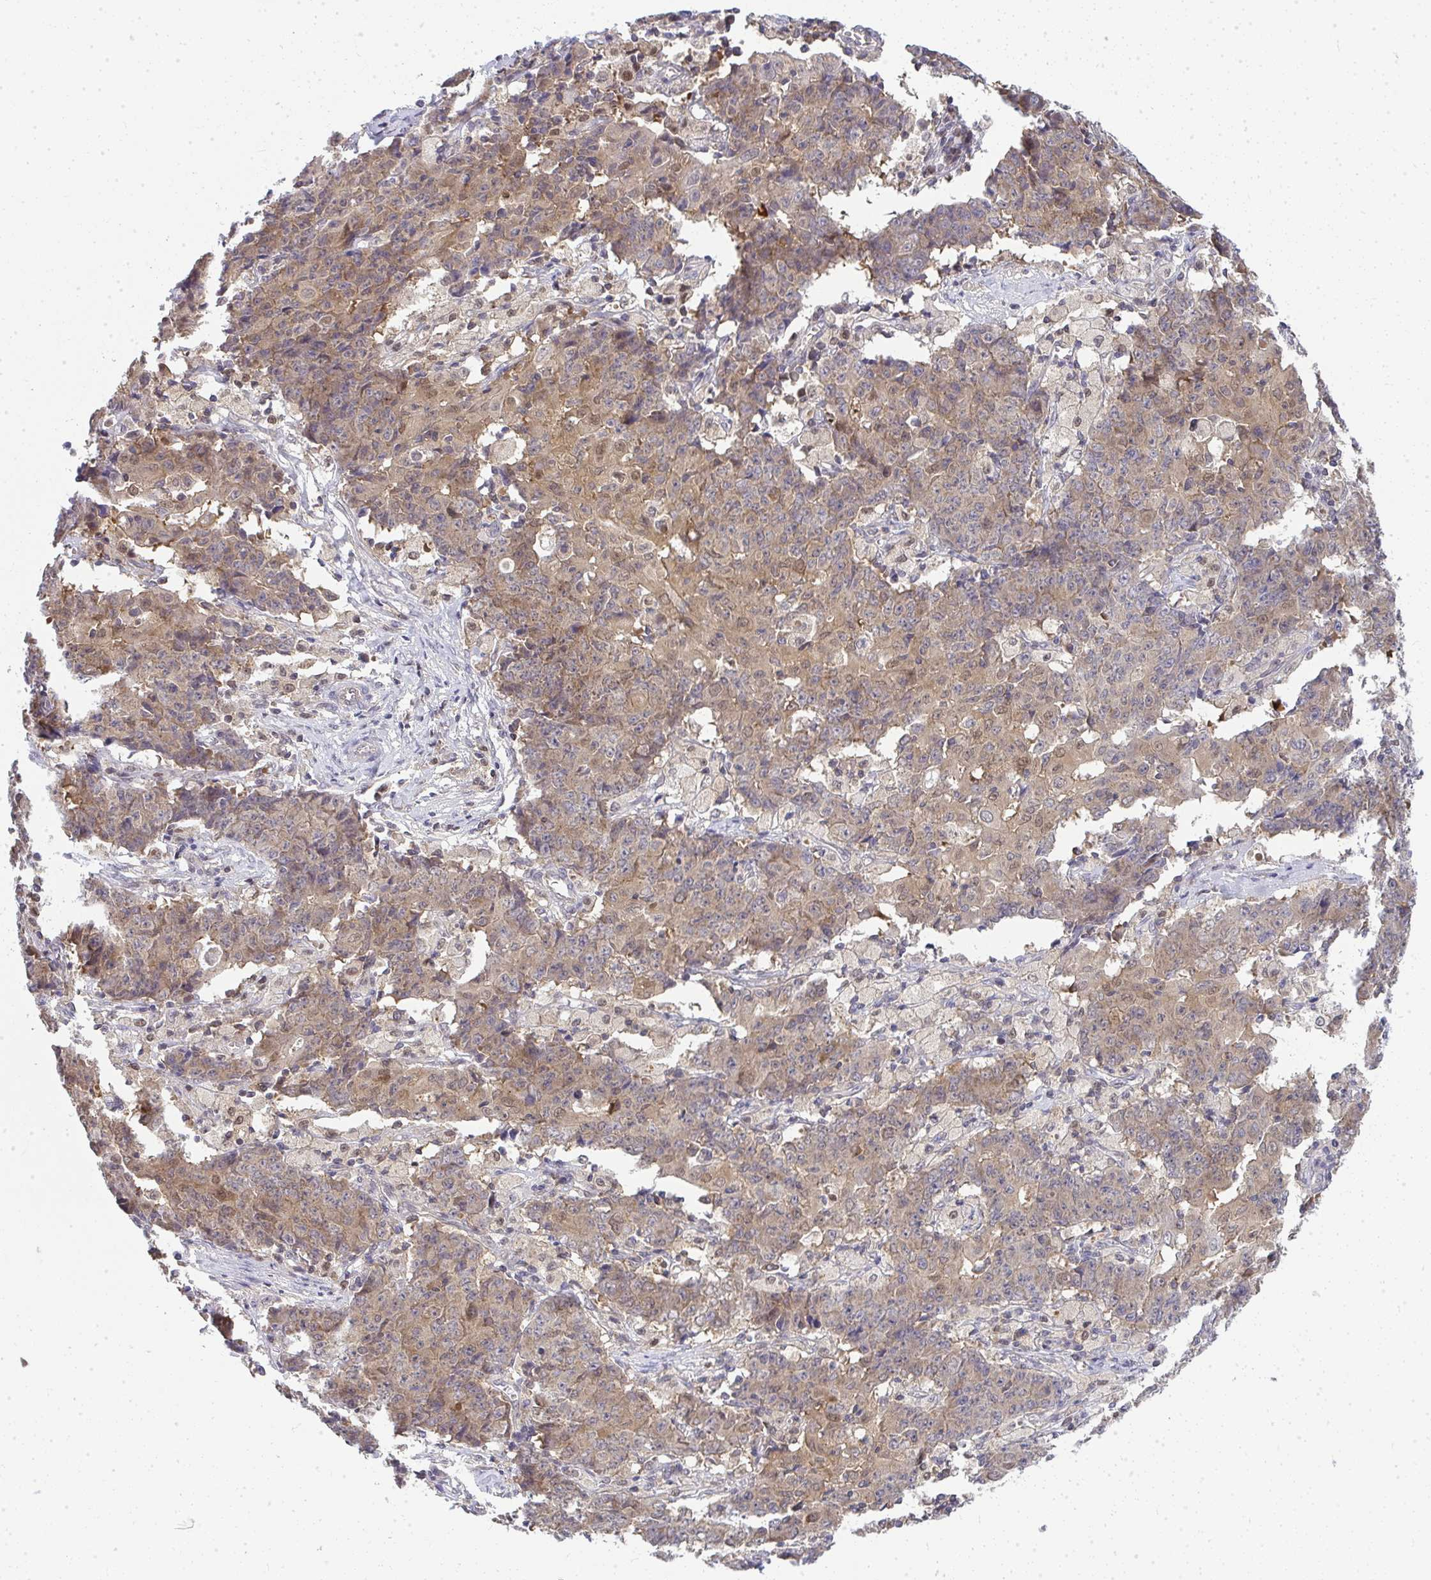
{"staining": {"intensity": "moderate", "quantity": ">75%", "location": "cytoplasmic/membranous"}, "tissue": "ovarian cancer", "cell_type": "Tumor cells", "image_type": "cancer", "snomed": [{"axis": "morphology", "description": "Carcinoma, endometroid"}, {"axis": "topography", "description": "Ovary"}], "caption": "Immunohistochemistry (IHC) of endometroid carcinoma (ovarian) demonstrates medium levels of moderate cytoplasmic/membranous expression in approximately >75% of tumor cells.", "gene": "HDHD2", "patient": {"sex": "female", "age": 42}}